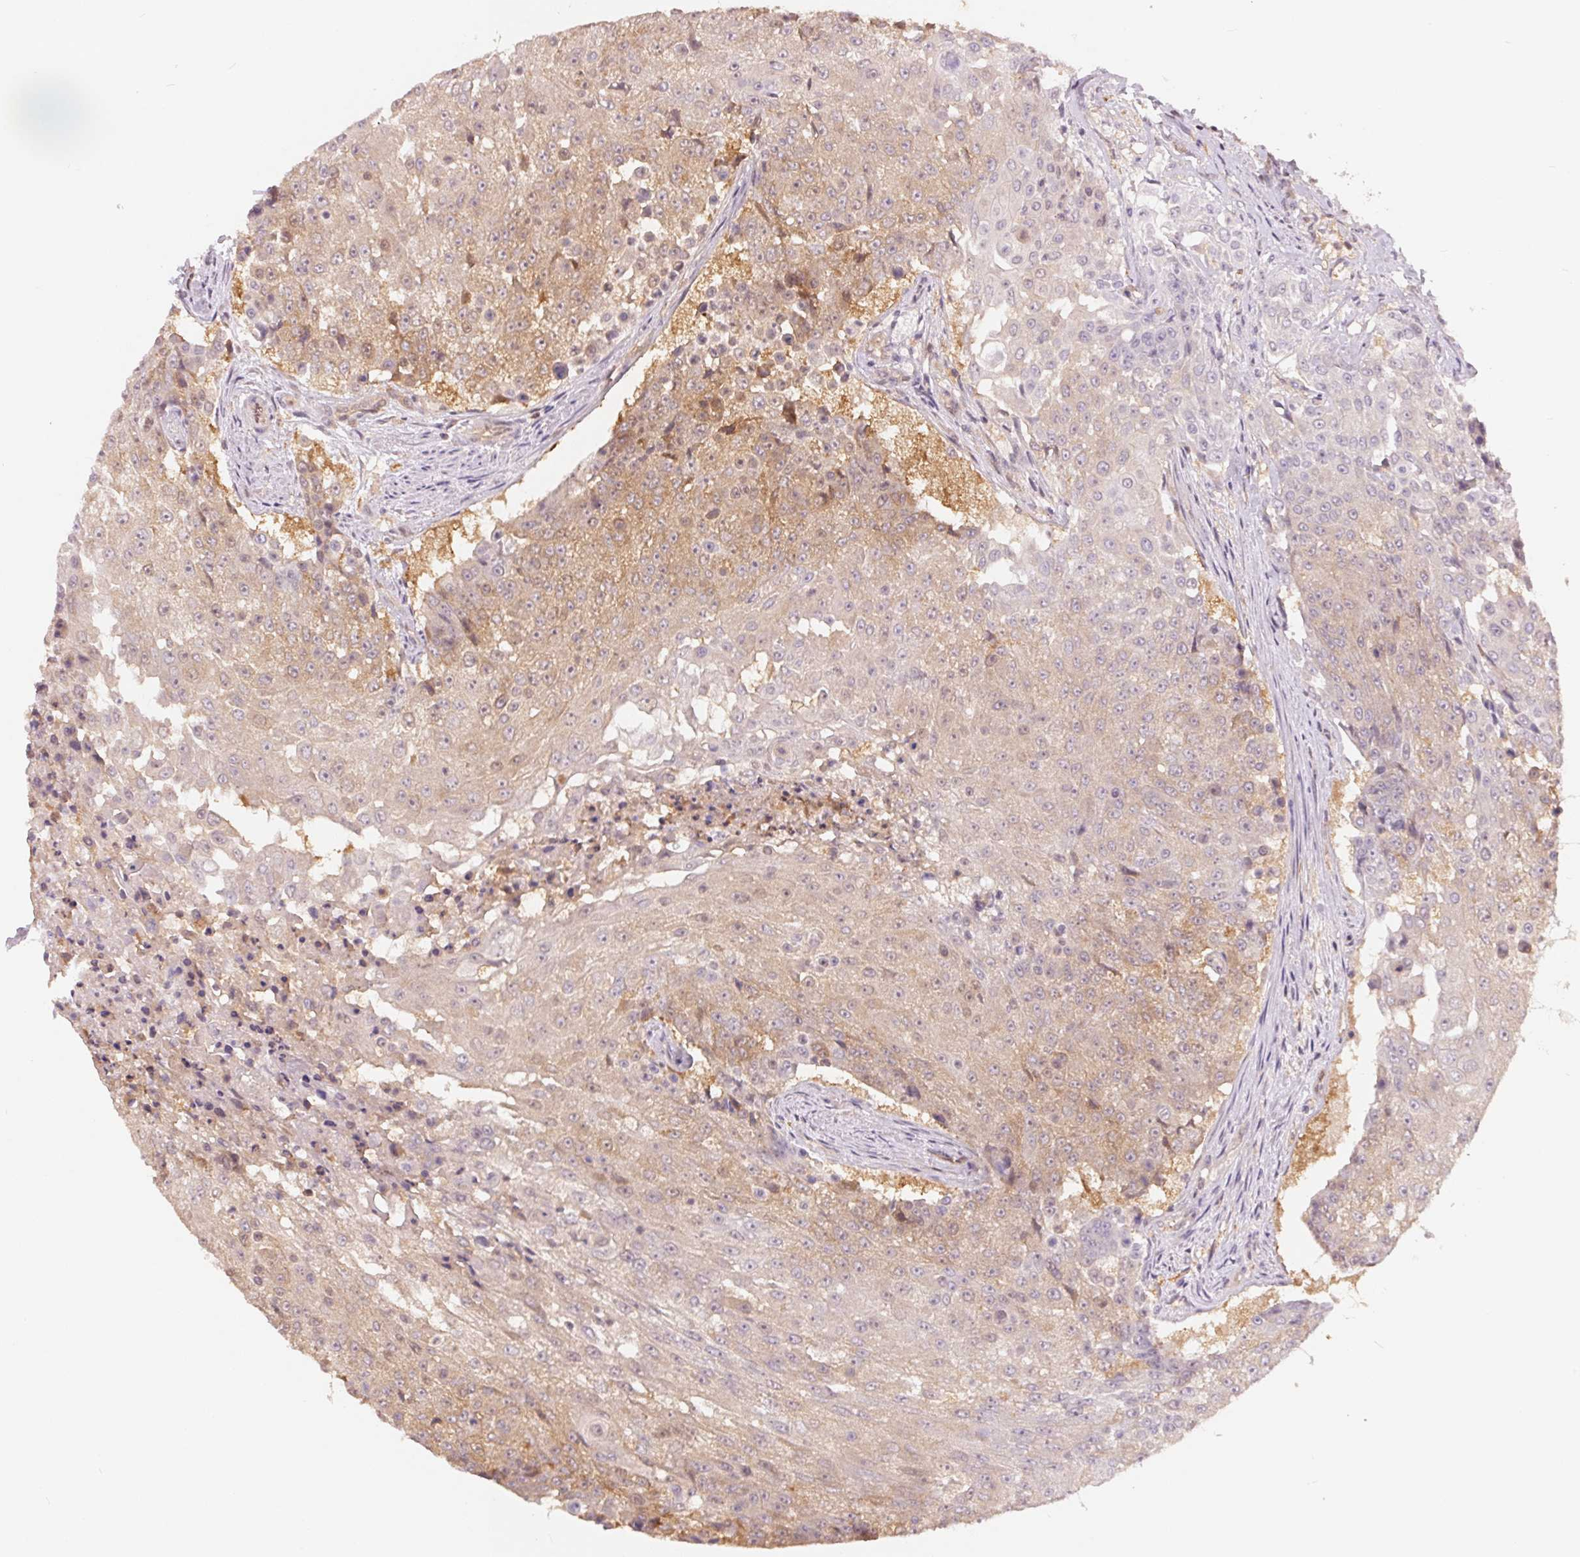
{"staining": {"intensity": "weak", "quantity": "25%-75%", "location": "cytoplasmic/membranous"}, "tissue": "urothelial cancer", "cell_type": "Tumor cells", "image_type": "cancer", "snomed": [{"axis": "morphology", "description": "Urothelial carcinoma, High grade"}, {"axis": "topography", "description": "Urinary bladder"}], "caption": "The image reveals a brown stain indicating the presence of a protein in the cytoplasmic/membranous of tumor cells in urothelial cancer.", "gene": "BLMH", "patient": {"sex": "female", "age": 63}}